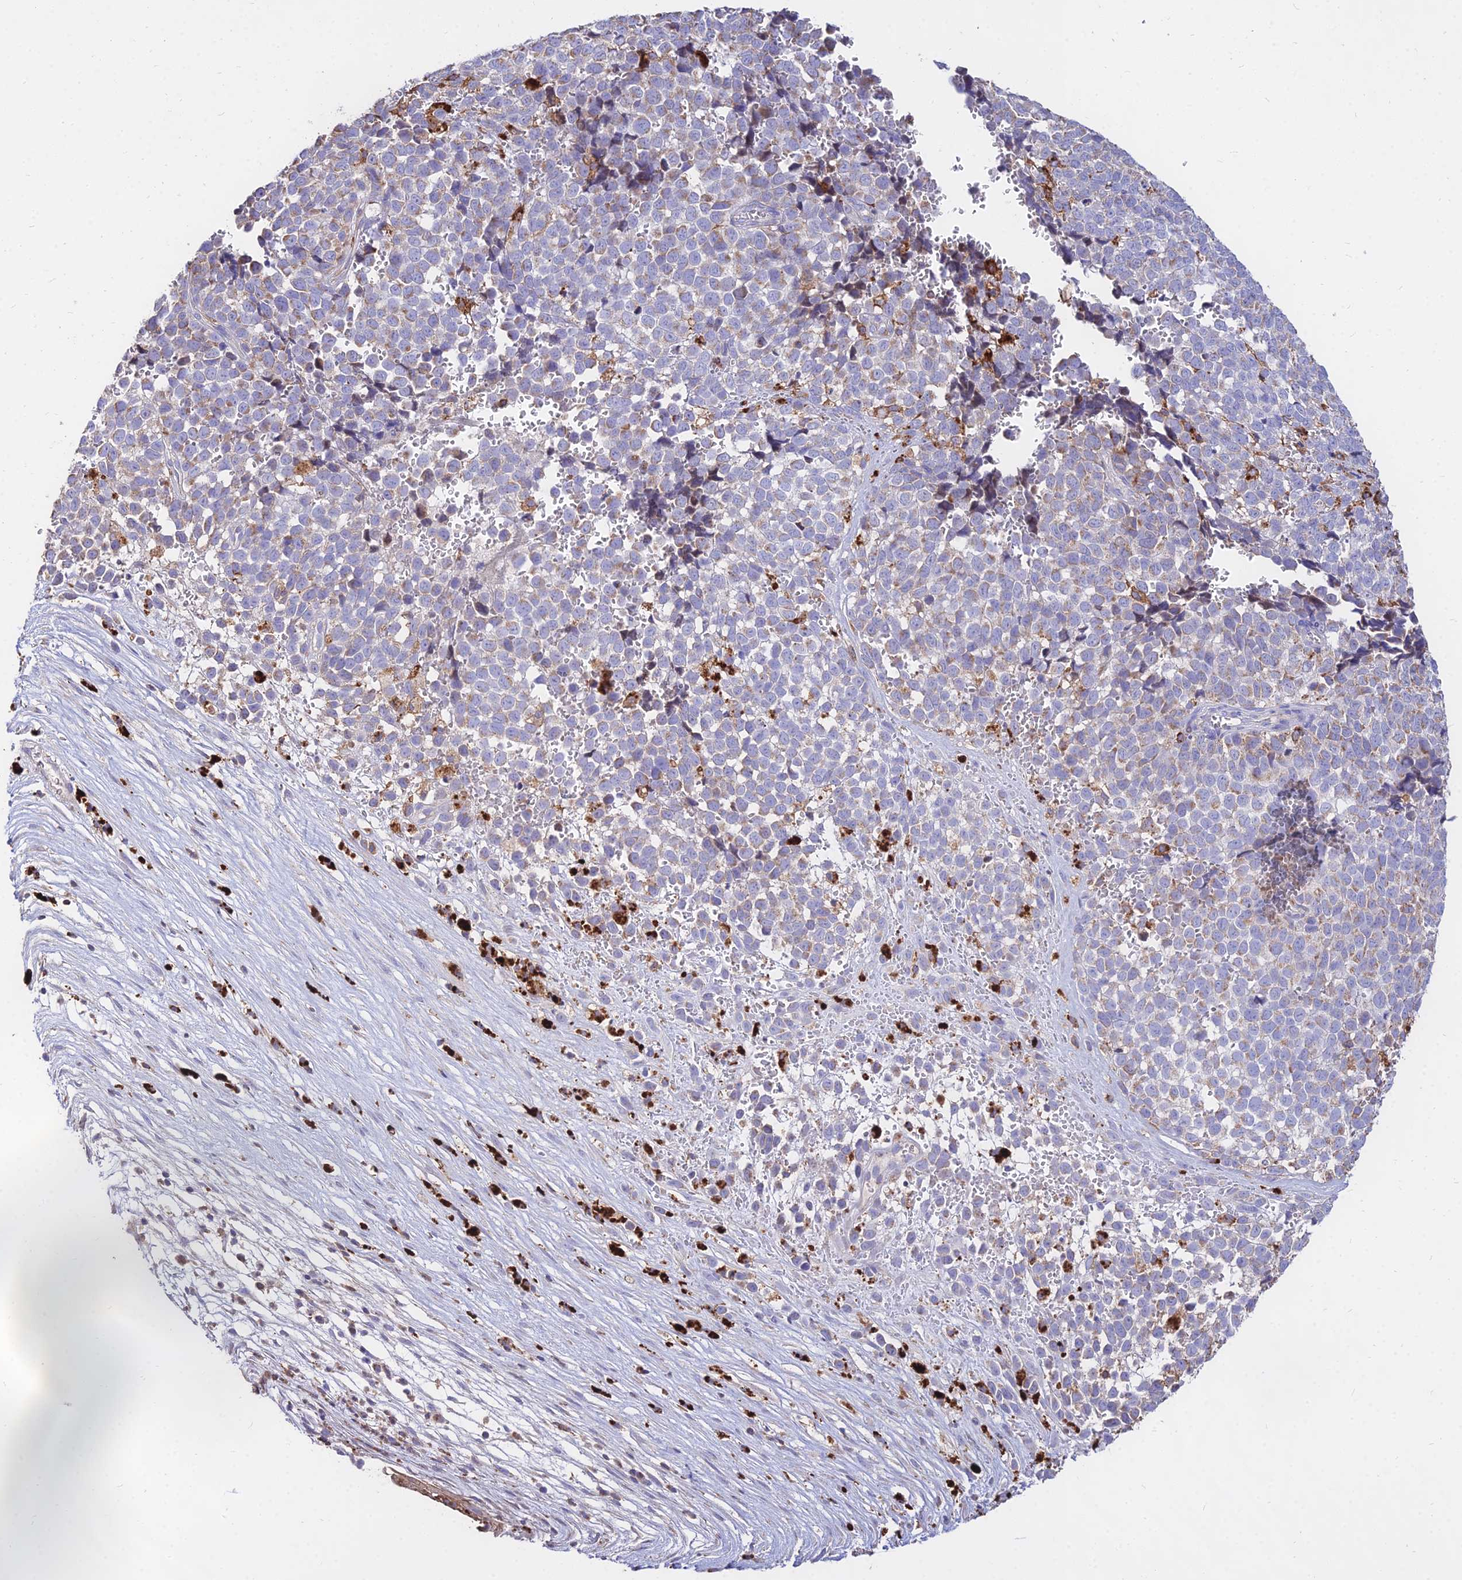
{"staining": {"intensity": "weak", "quantity": "<25%", "location": "cytoplasmic/membranous"}, "tissue": "melanoma", "cell_type": "Tumor cells", "image_type": "cancer", "snomed": [{"axis": "morphology", "description": "Malignant melanoma, NOS"}, {"axis": "topography", "description": "Nose, NOS"}], "caption": "An immunohistochemistry (IHC) histopathology image of melanoma is shown. There is no staining in tumor cells of melanoma.", "gene": "PNLIPRP3", "patient": {"sex": "female", "age": 48}}